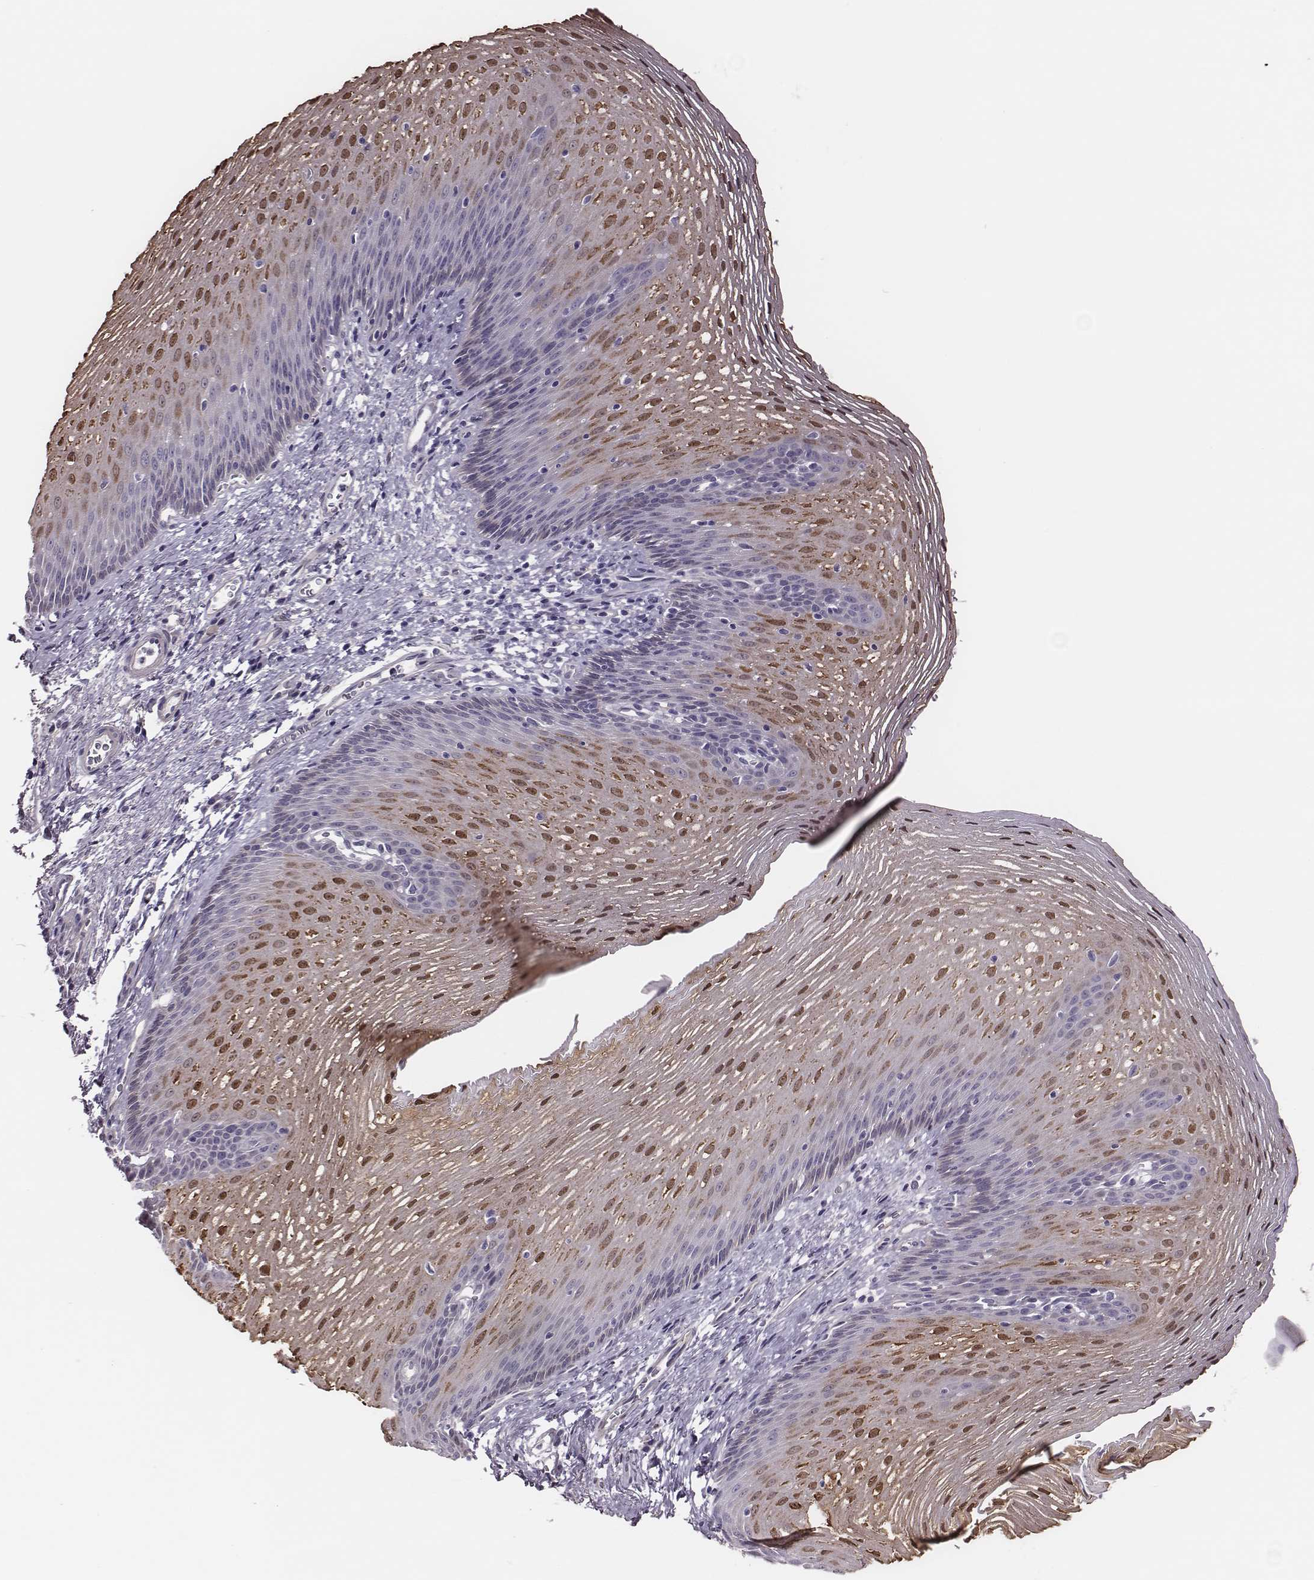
{"staining": {"intensity": "strong", "quantity": "25%-75%", "location": "nuclear"}, "tissue": "esophagus", "cell_type": "Squamous epithelial cells", "image_type": "normal", "snomed": [{"axis": "morphology", "description": "Normal tissue, NOS"}, {"axis": "topography", "description": "Esophagus"}], "caption": "Squamous epithelial cells reveal strong nuclear expression in about 25%-75% of cells in normal esophagus. The staining is performed using DAB (3,3'-diaminobenzidine) brown chromogen to label protein expression. The nuclei are counter-stained blue using hematoxylin.", "gene": "SCML2", "patient": {"sex": "male", "age": 76}}